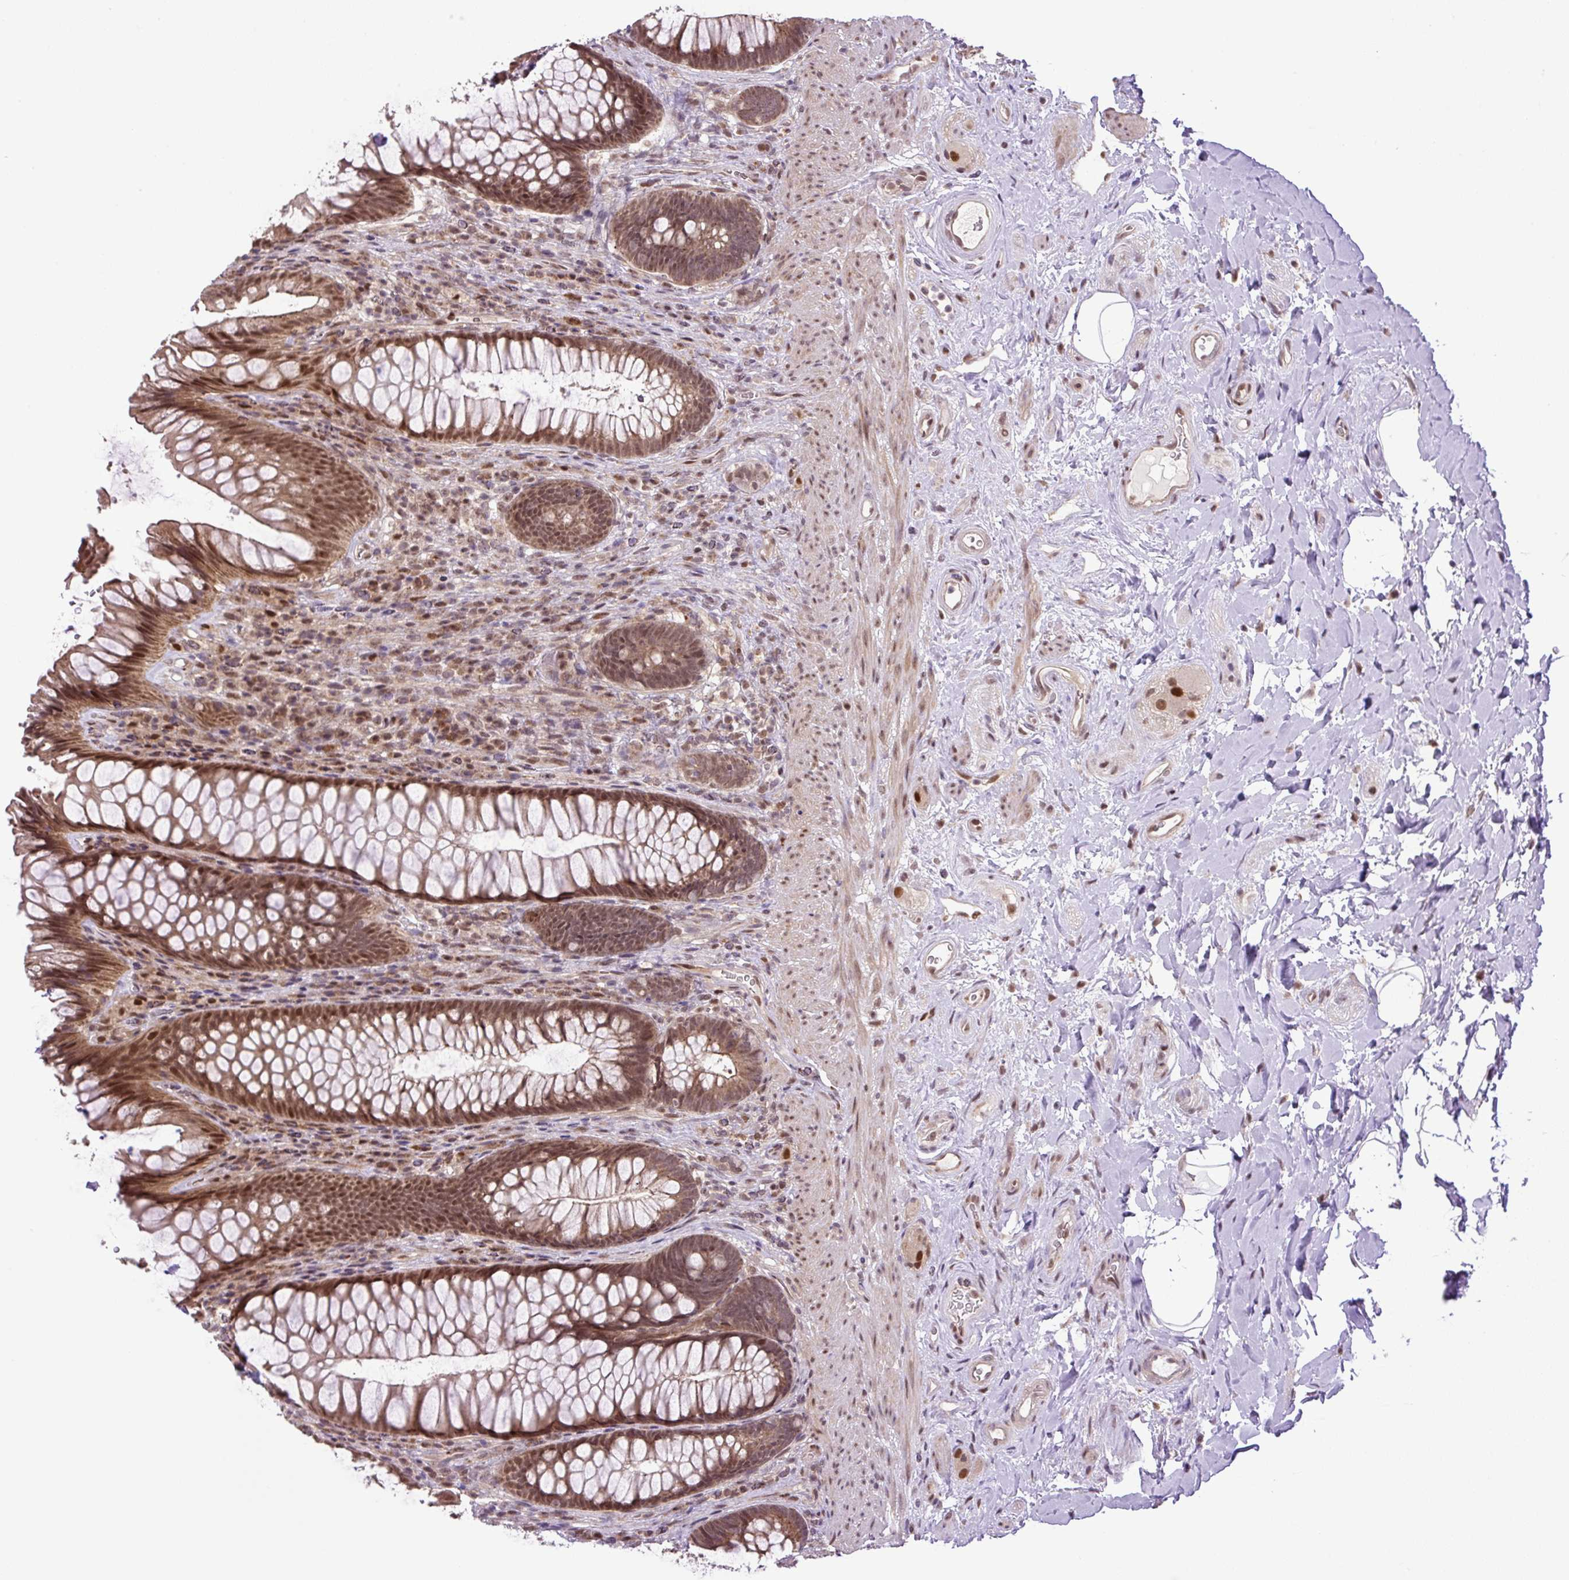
{"staining": {"intensity": "strong", "quantity": ">75%", "location": "cytoplasmic/membranous,nuclear"}, "tissue": "rectum", "cell_type": "Glandular cells", "image_type": "normal", "snomed": [{"axis": "morphology", "description": "Normal tissue, NOS"}, {"axis": "topography", "description": "Rectum"}], "caption": "Brown immunohistochemical staining in normal human rectum demonstrates strong cytoplasmic/membranous,nuclear staining in about >75% of glandular cells. (IHC, brightfield microscopy, high magnification).", "gene": "KPNA1", "patient": {"sex": "male", "age": 53}}